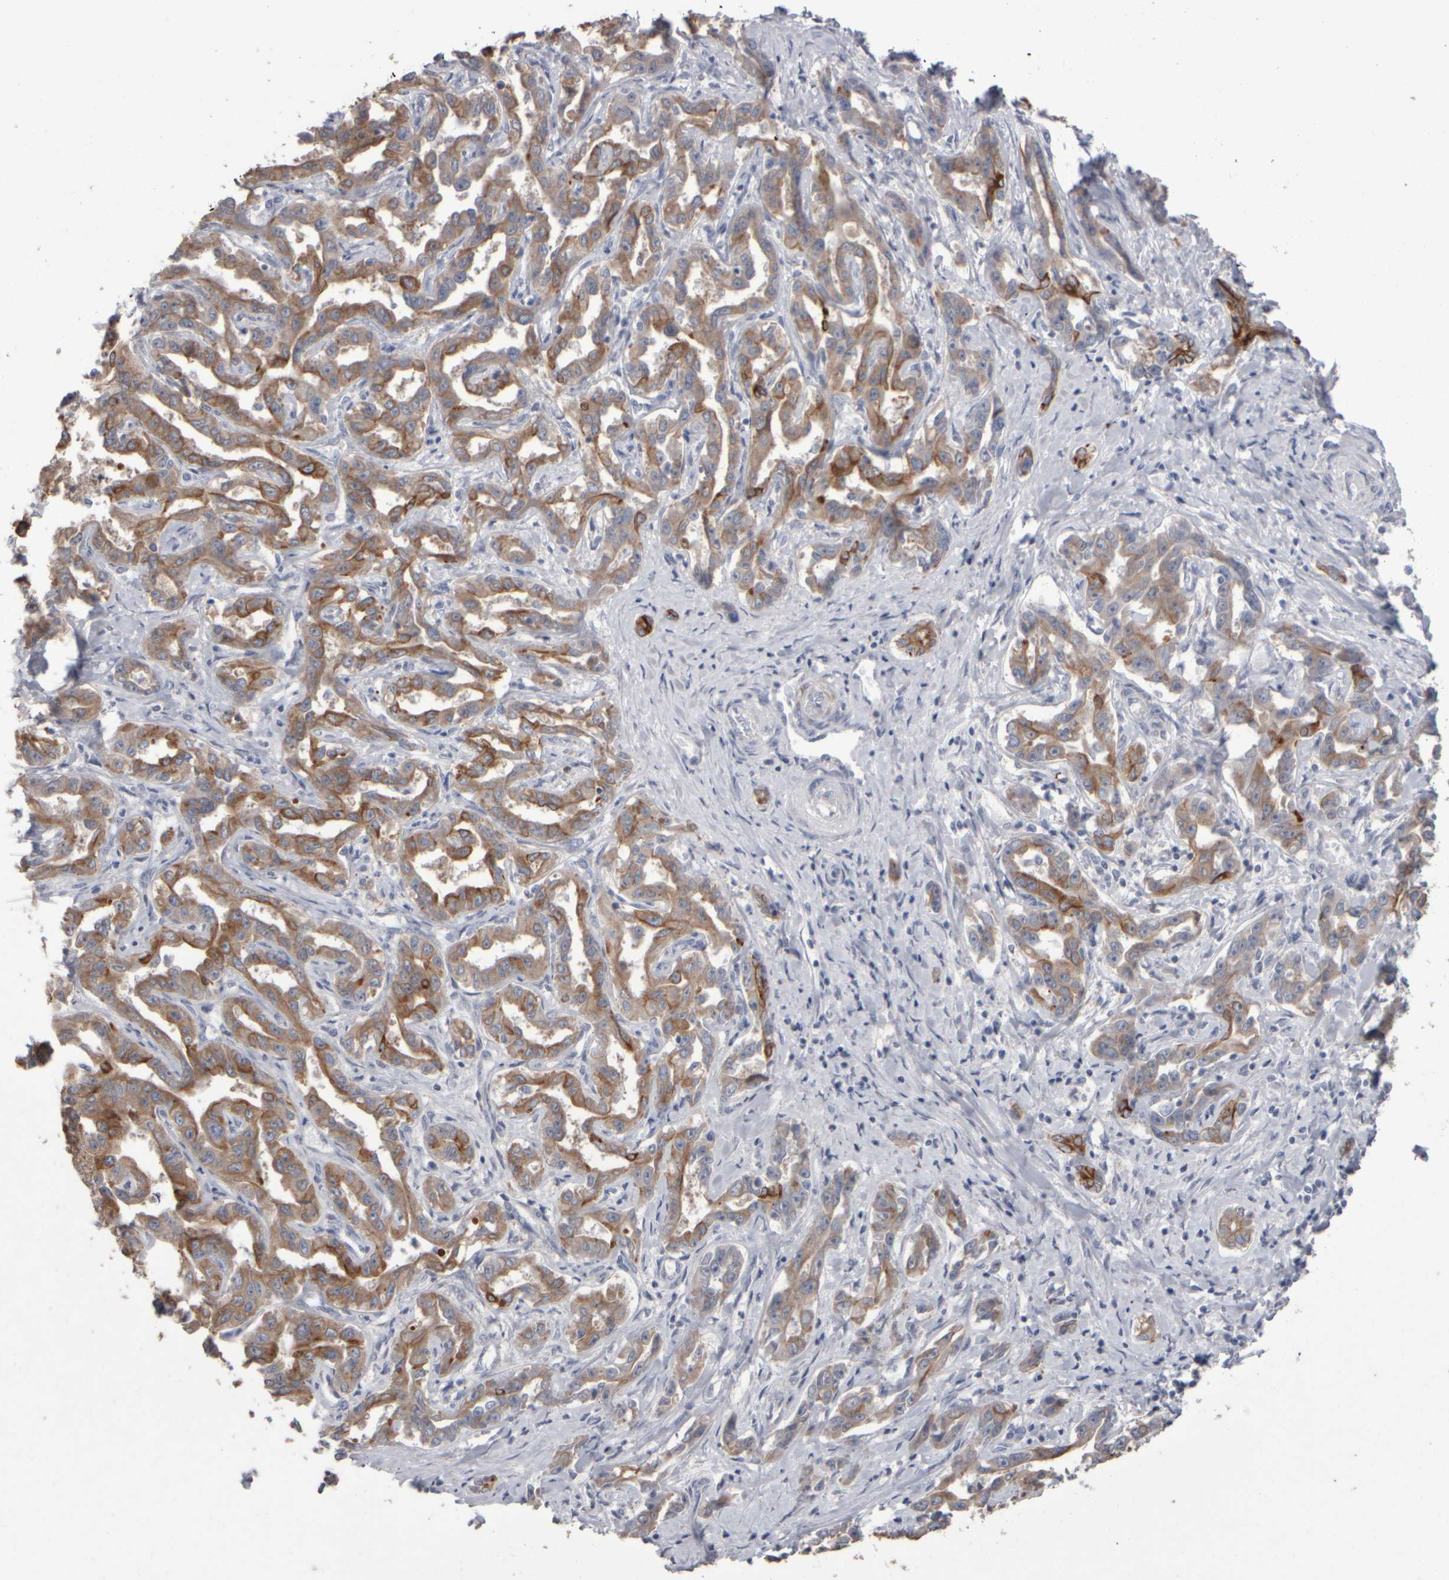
{"staining": {"intensity": "moderate", "quantity": ">75%", "location": "cytoplasmic/membranous"}, "tissue": "liver cancer", "cell_type": "Tumor cells", "image_type": "cancer", "snomed": [{"axis": "morphology", "description": "Cholangiocarcinoma"}, {"axis": "topography", "description": "Liver"}], "caption": "IHC staining of liver cancer, which shows medium levels of moderate cytoplasmic/membranous positivity in approximately >75% of tumor cells indicating moderate cytoplasmic/membranous protein positivity. The staining was performed using DAB (brown) for protein detection and nuclei were counterstained in hematoxylin (blue).", "gene": "EPHX2", "patient": {"sex": "male", "age": 59}}